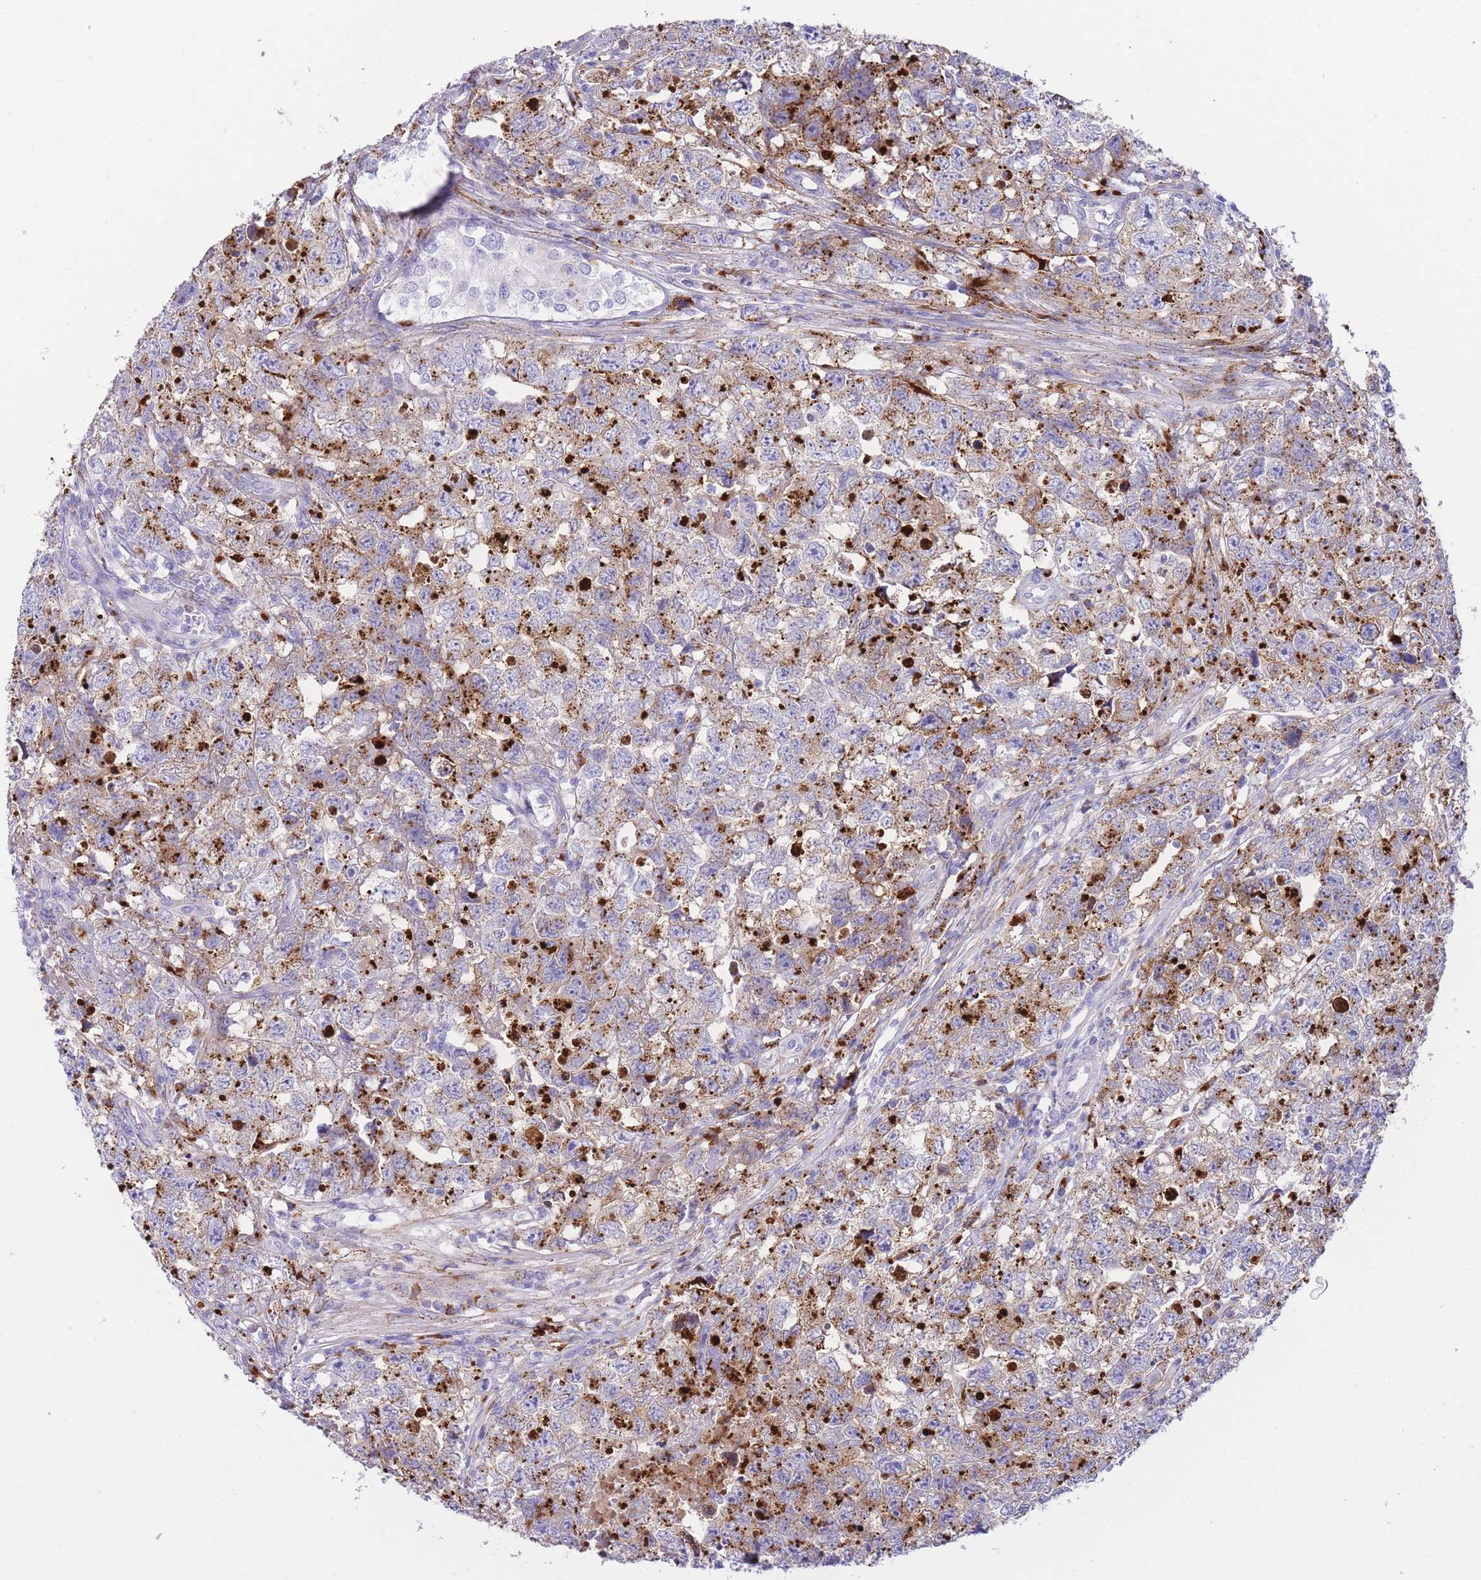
{"staining": {"intensity": "moderate", "quantity": "25%-75%", "location": "cytoplasmic/membranous"}, "tissue": "testis cancer", "cell_type": "Tumor cells", "image_type": "cancer", "snomed": [{"axis": "morphology", "description": "Carcinoma, Embryonal, NOS"}, {"axis": "topography", "description": "Testis"}], "caption": "Protein expression analysis of testis embryonal carcinoma reveals moderate cytoplasmic/membranous positivity in about 25%-75% of tumor cells.", "gene": "PLBD1", "patient": {"sex": "male", "age": 22}}